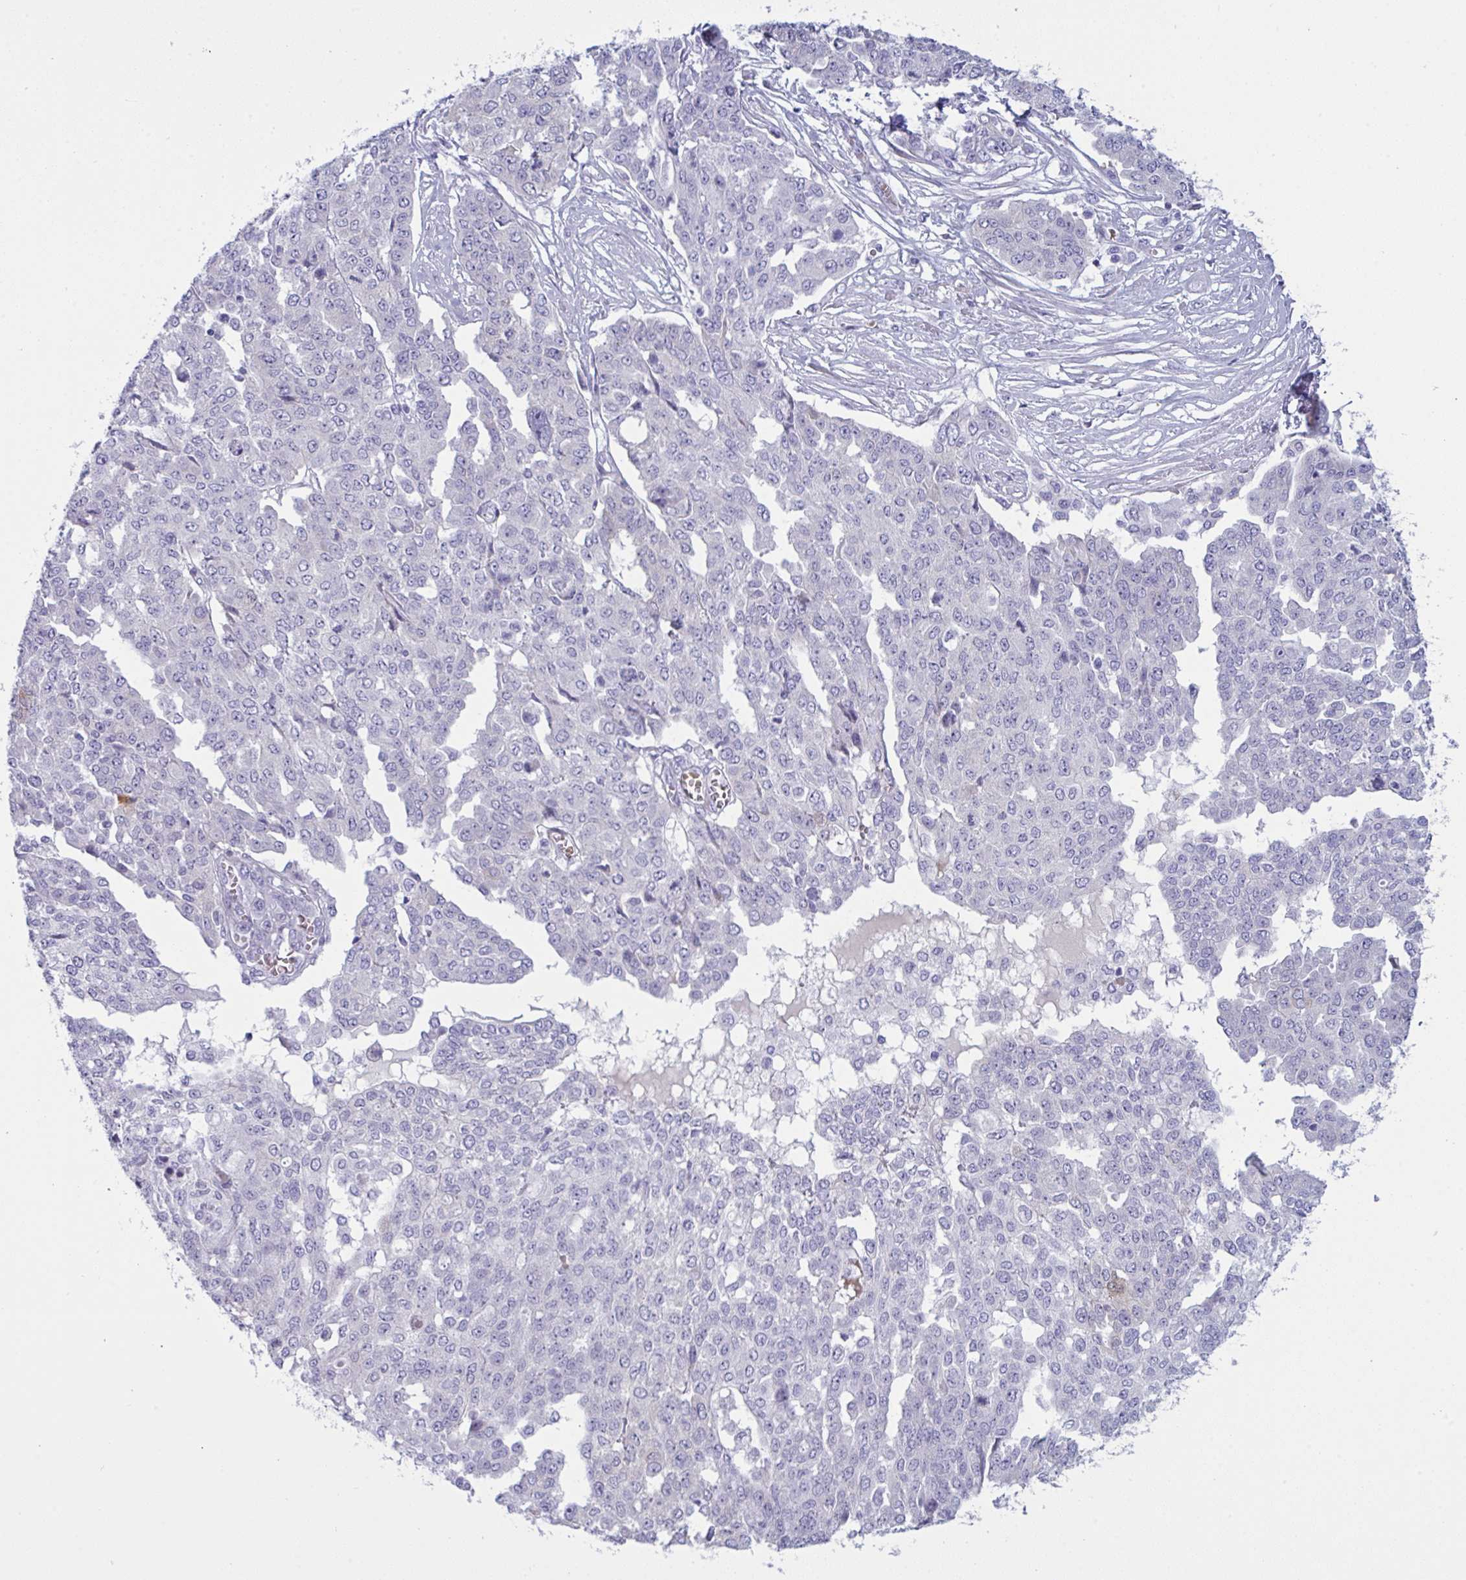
{"staining": {"intensity": "negative", "quantity": "none", "location": "none"}, "tissue": "ovarian cancer", "cell_type": "Tumor cells", "image_type": "cancer", "snomed": [{"axis": "morphology", "description": "Cystadenocarcinoma, serous, NOS"}, {"axis": "topography", "description": "Soft tissue"}, {"axis": "topography", "description": "Ovary"}], "caption": "Serous cystadenocarcinoma (ovarian) was stained to show a protein in brown. There is no significant positivity in tumor cells. (DAB (3,3'-diaminobenzidine) immunohistochemistry with hematoxylin counter stain).", "gene": "ZNF684", "patient": {"sex": "female", "age": 57}}